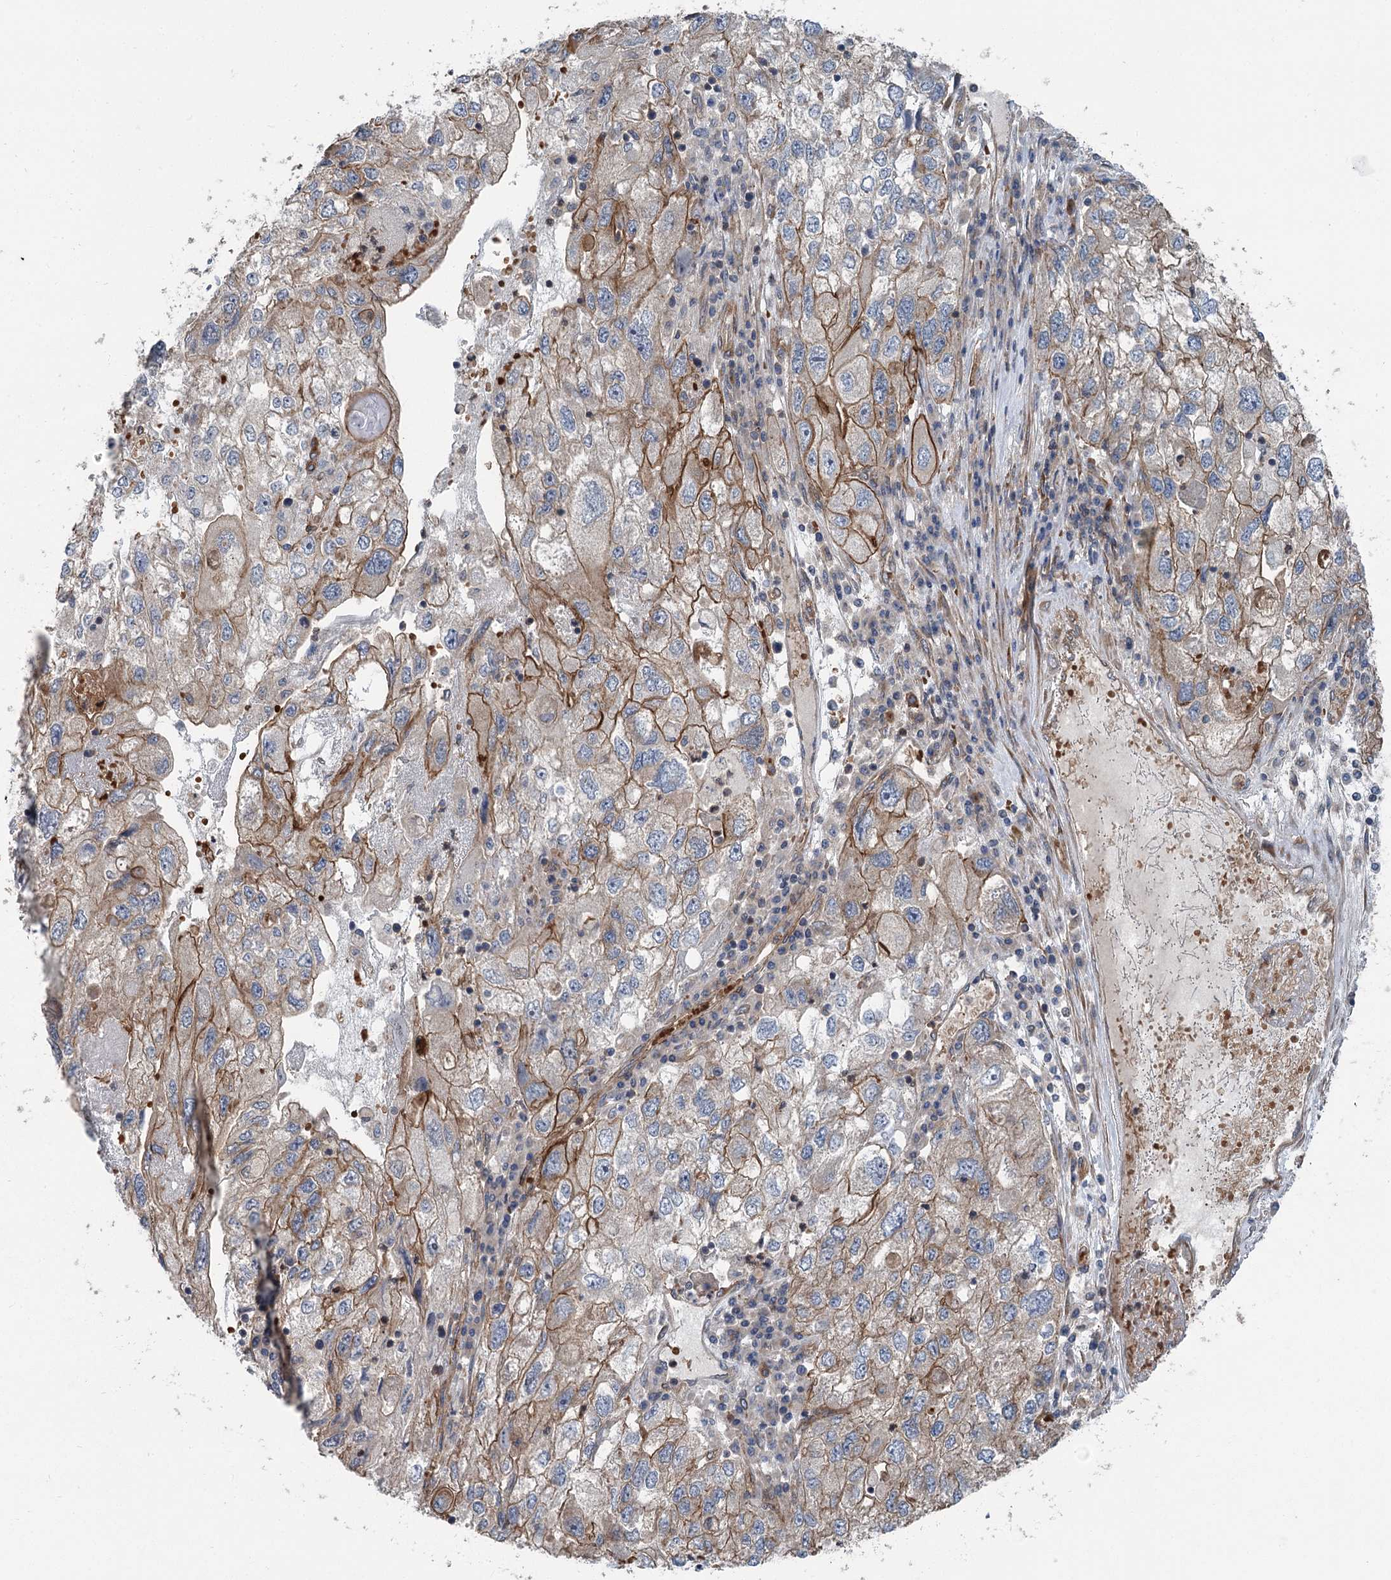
{"staining": {"intensity": "moderate", "quantity": ">75%", "location": "cytoplasmic/membranous"}, "tissue": "endometrial cancer", "cell_type": "Tumor cells", "image_type": "cancer", "snomed": [{"axis": "morphology", "description": "Adenocarcinoma, NOS"}, {"axis": "topography", "description": "Endometrium"}], "caption": "A brown stain highlights moderate cytoplasmic/membranous positivity of a protein in human adenocarcinoma (endometrial) tumor cells.", "gene": "IQSEC1", "patient": {"sex": "female", "age": 49}}